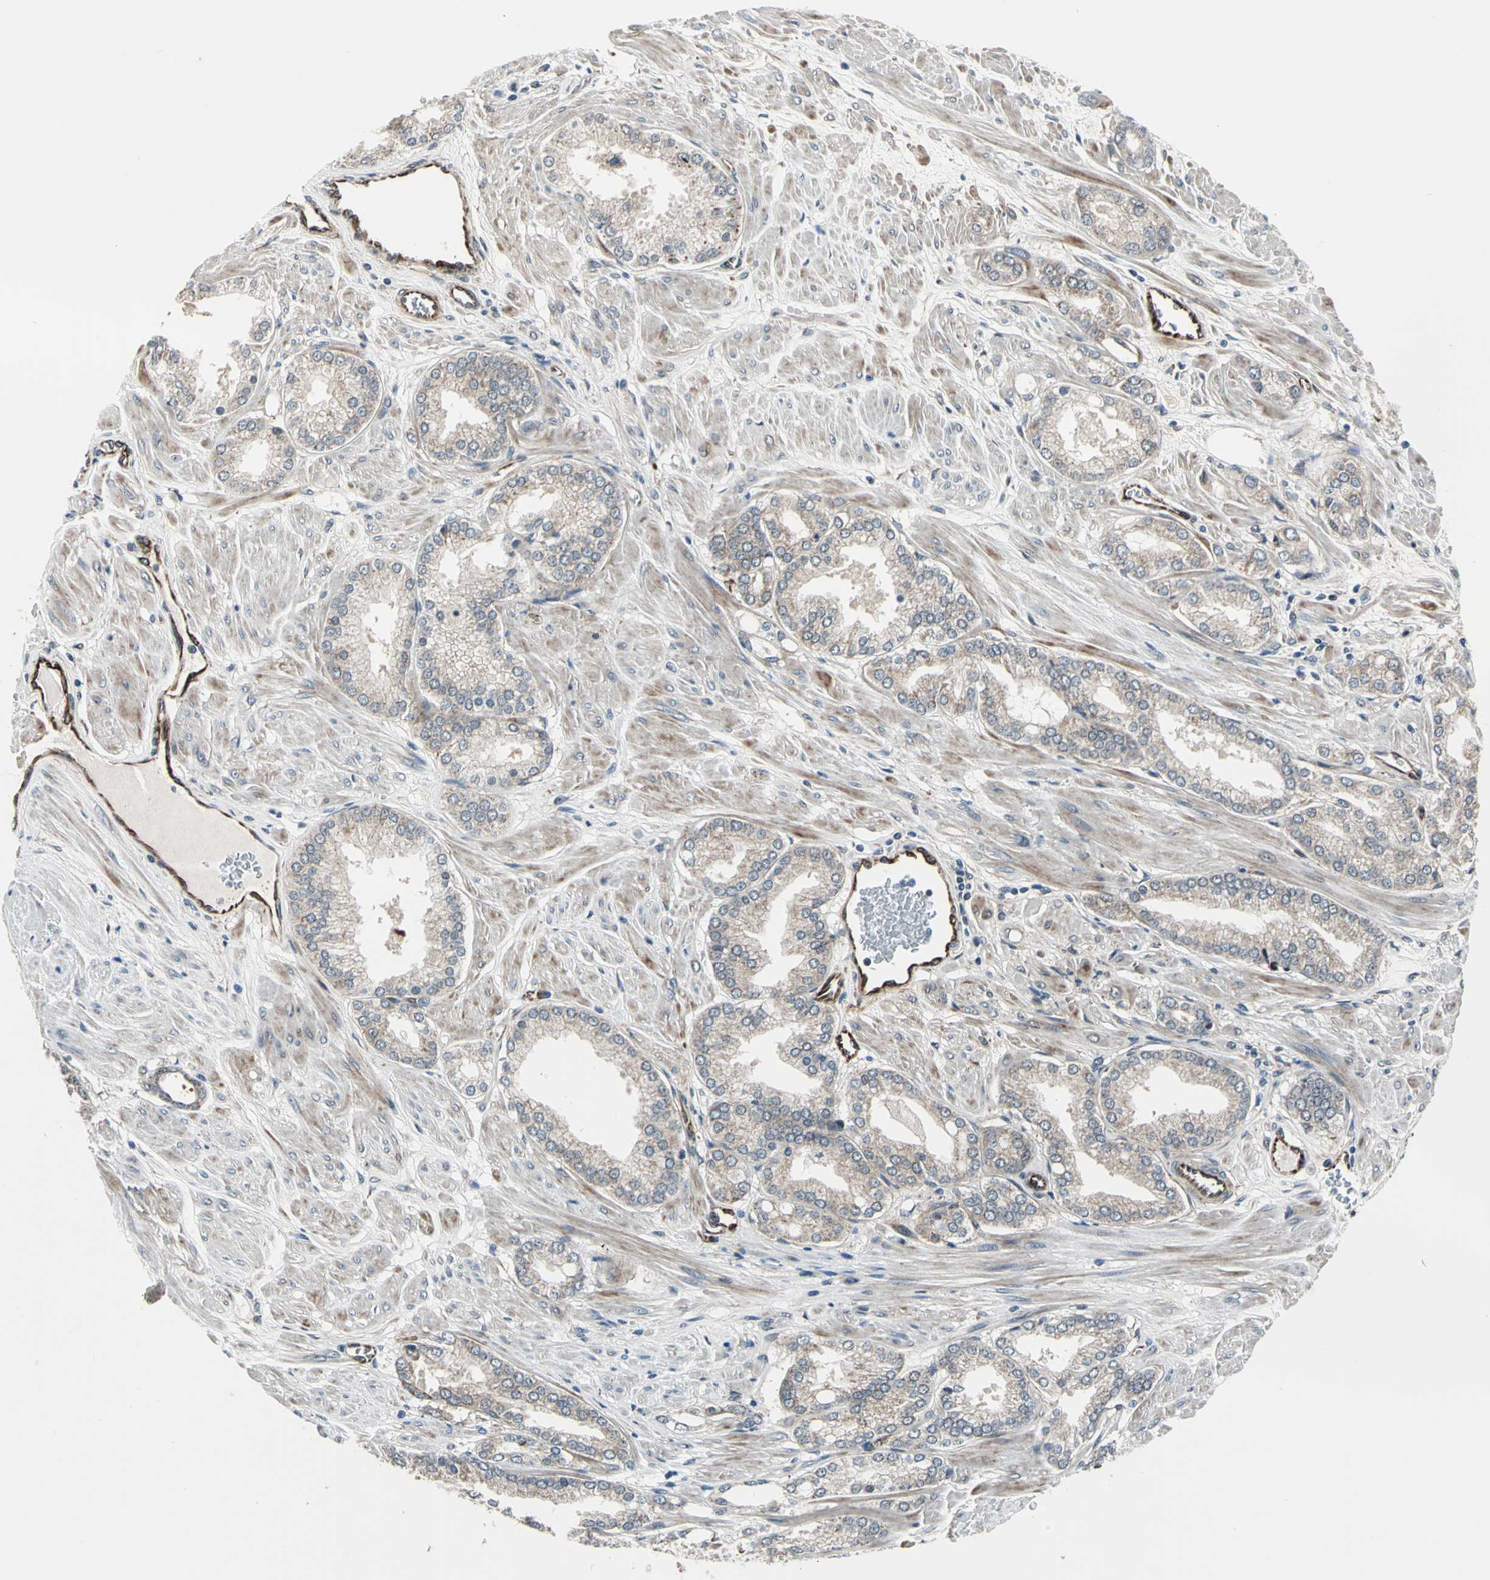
{"staining": {"intensity": "weak", "quantity": "25%-75%", "location": "cytoplasmic/membranous"}, "tissue": "prostate cancer", "cell_type": "Tumor cells", "image_type": "cancer", "snomed": [{"axis": "morphology", "description": "Adenocarcinoma, High grade"}, {"axis": "topography", "description": "Prostate"}], "caption": "IHC of human prostate high-grade adenocarcinoma demonstrates low levels of weak cytoplasmic/membranous staining in about 25%-75% of tumor cells. The staining is performed using DAB brown chromogen to label protein expression. The nuclei are counter-stained blue using hematoxylin.", "gene": "EXD2", "patient": {"sex": "male", "age": 61}}